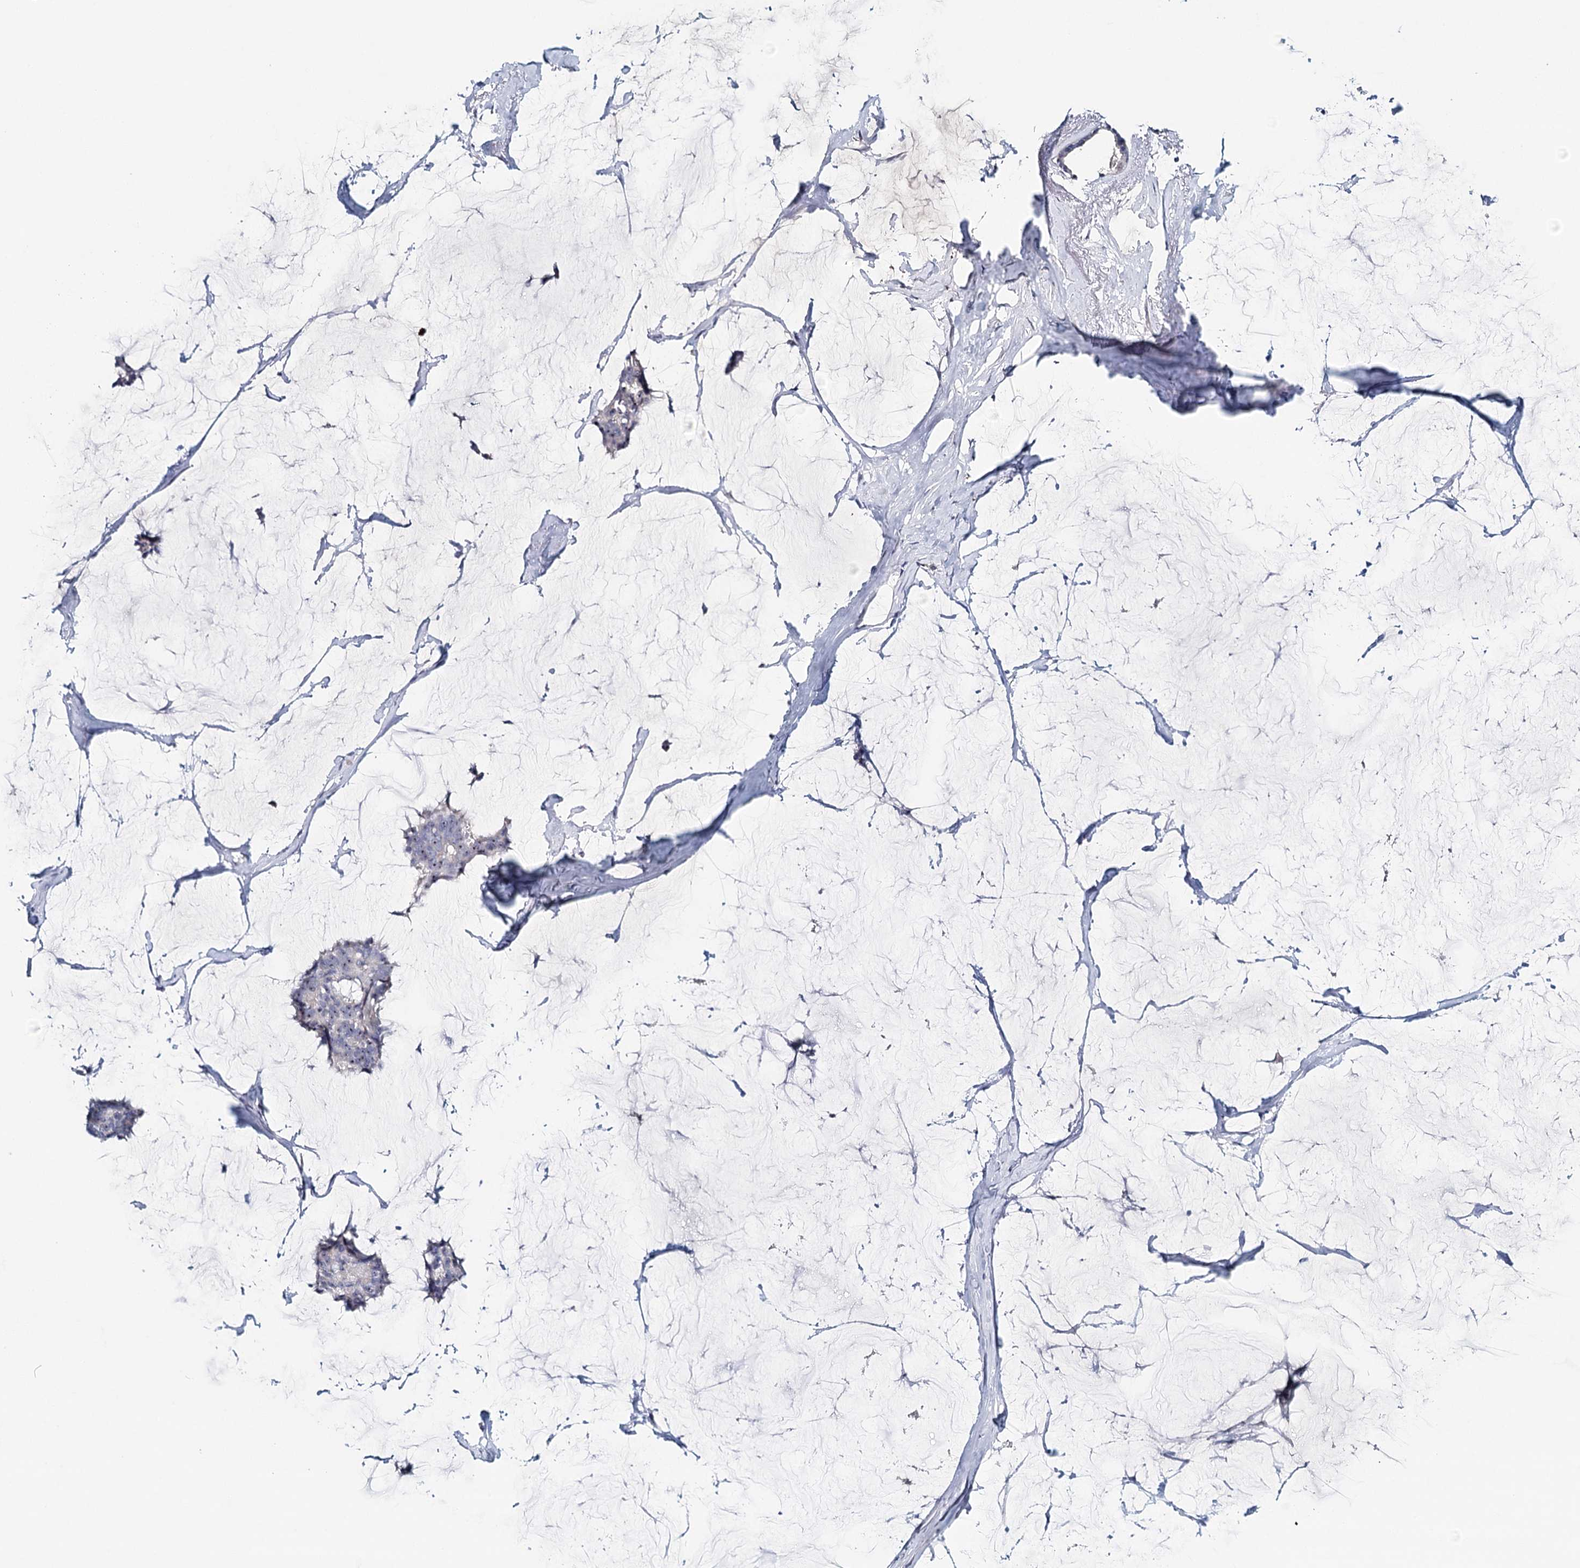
{"staining": {"intensity": "negative", "quantity": "none", "location": "none"}, "tissue": "breast cancer", "cell_type": "Tumor cells", "image_type": "cancer", "snomed": [{"axis": "morphology", "description": "Duct carcinoma"}, {"axis": "topography", "description": "Breast"}], "caption": "The IHC photomicrograph has no significant positivity in tumor cells of breast cancer tissue. Brightfield microscopy of immunohistochemistry stained with DAB (3,3'-diaminobenzidine) (brown) and hematoxylin (blue), captured at high magnification.", "gene": "RBM43", "patient": {"sex": "female", "age": 93}}